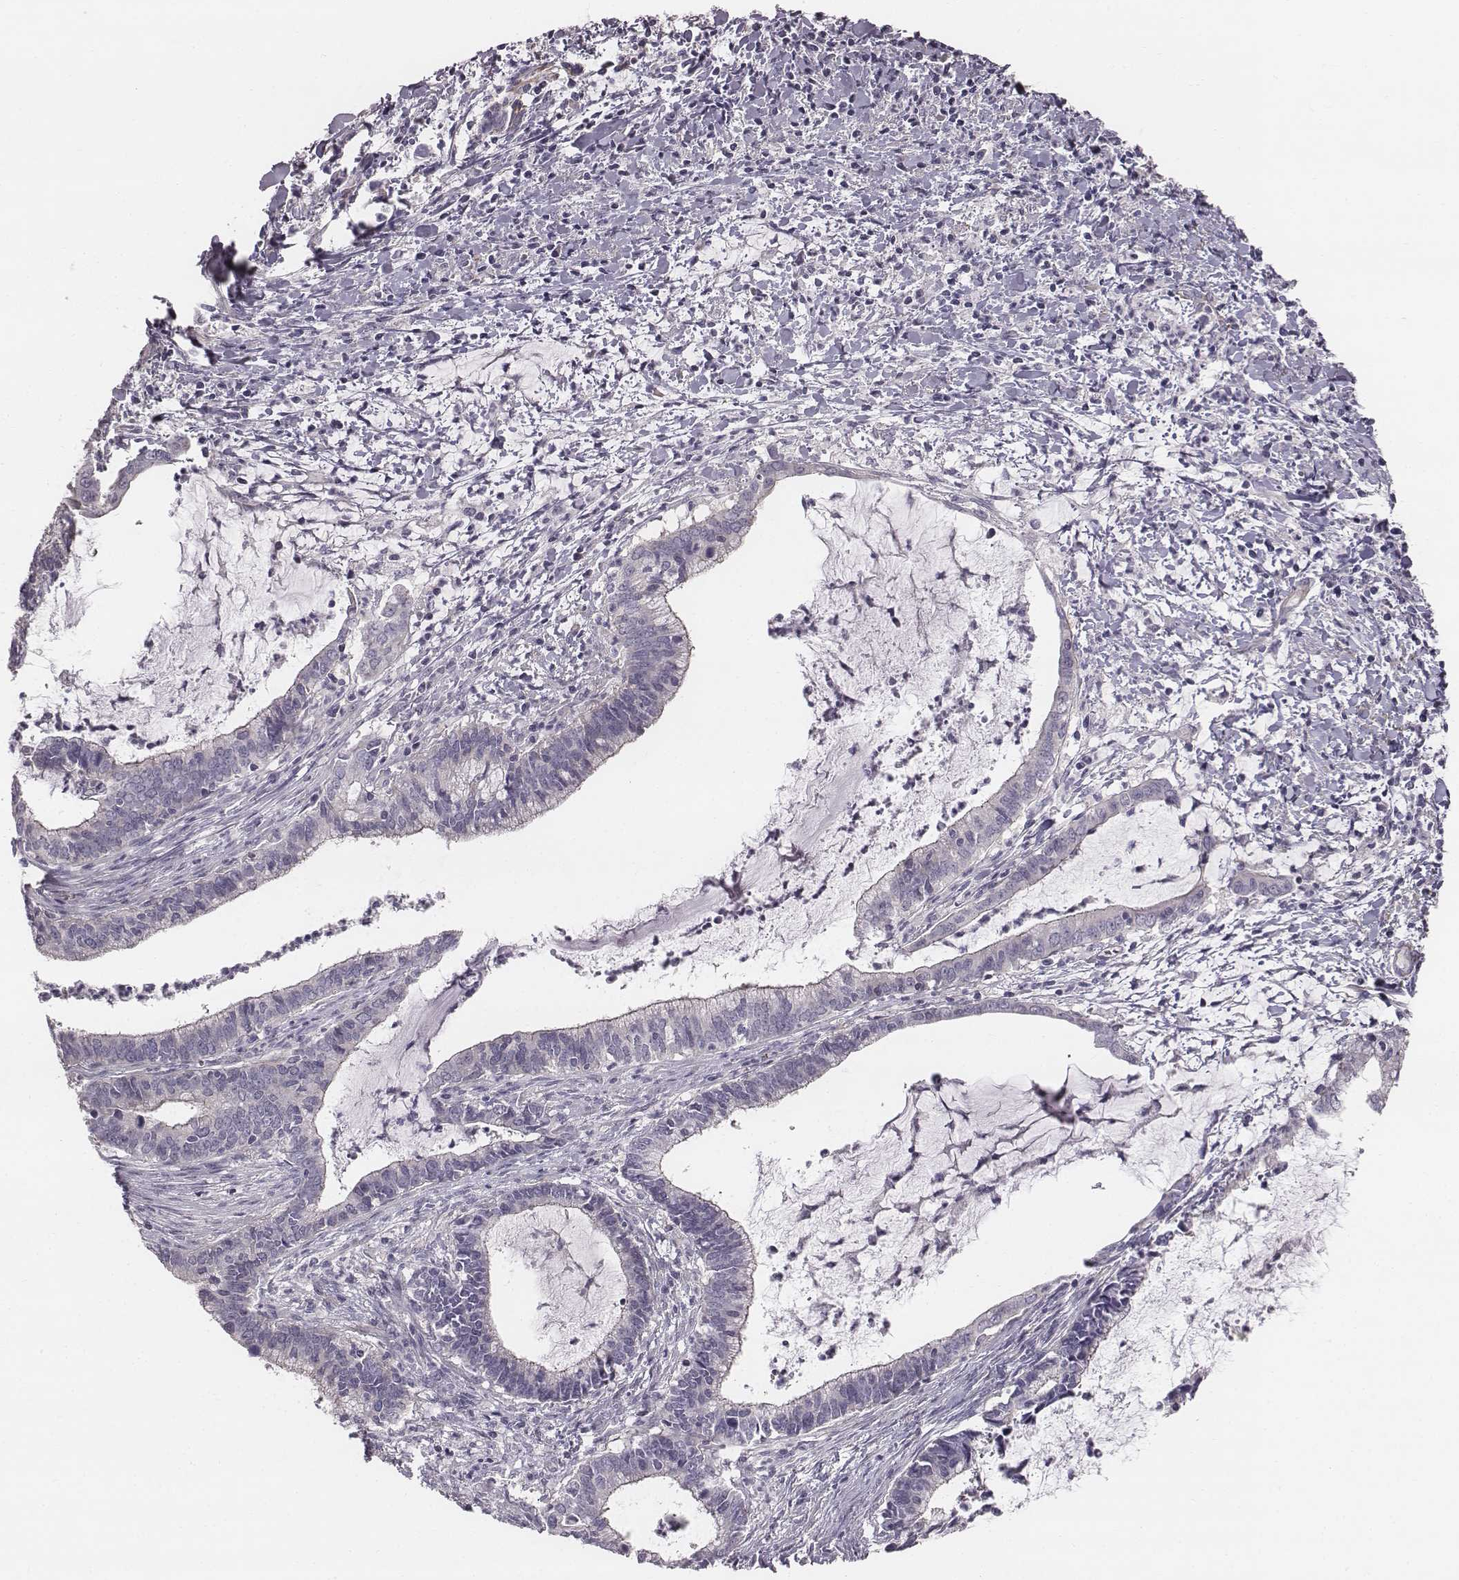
{"staining": {"intensity": "negative", "quantity": "none", "location": "none"}, "tissue": "cervical cancer", "cell_type": "Tumor cells", "image_type": "cancer", "snomed": [{"axis": "morphology", "description": "Adenocarcinoma, NOS"}, {"axis": "topography", "description": "Cervix"}], "caption": "Immunohistochemistry (IHC) of human adenocarcinoma (cervical) exhibits no staining in tumor cells. (Stains: DAB IHC with hematoxylin counter stain, Microscopy: brightfield microscopy at high magnification).", "gene": "PRKCZ", "patient": {"sex": "female", "age": 42}}